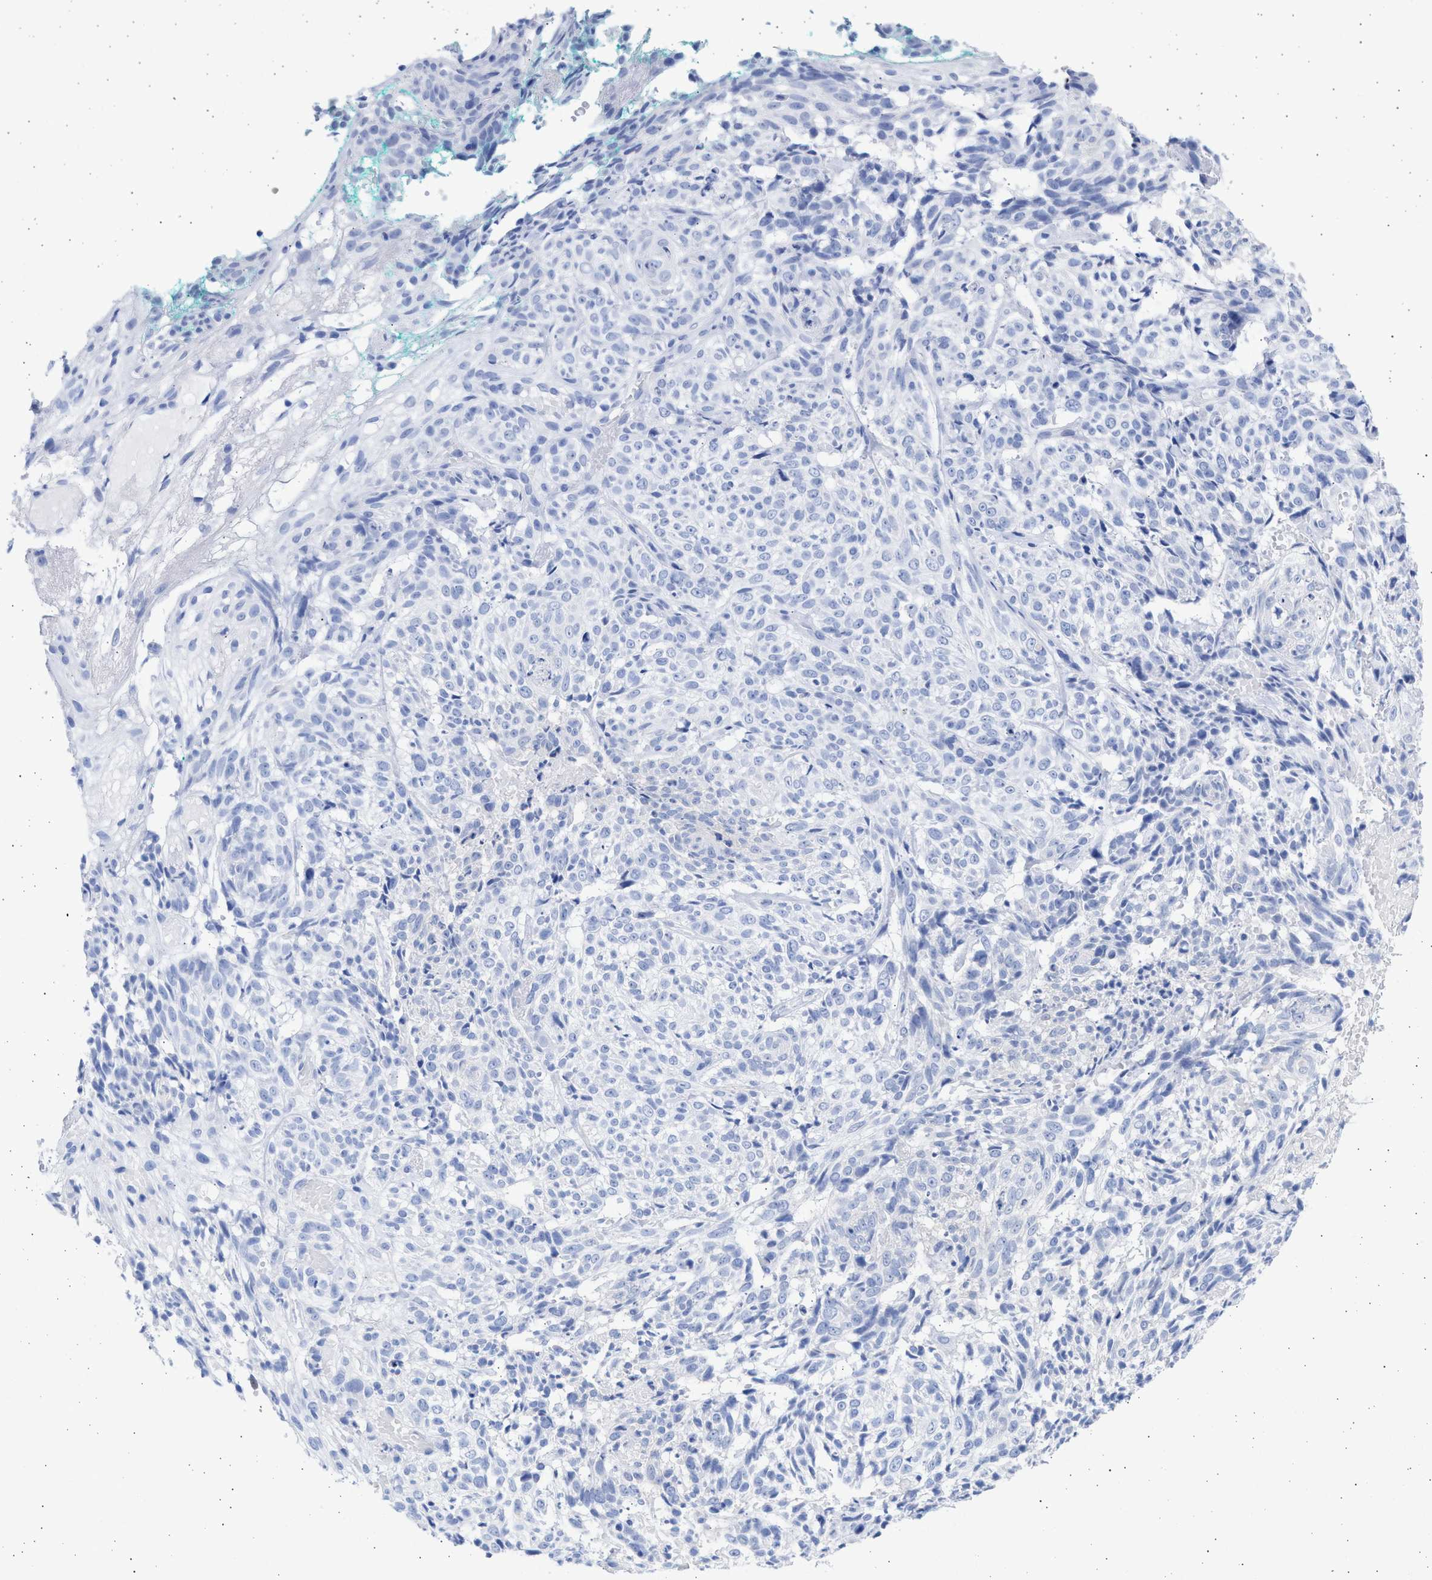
{"staining": {"intensity": "negative", "quantity": "none", "location": "none"}, "tissue": "nasopharynx", "cell_type": "Respiratory epithelial cells", "image_type": "normal", "snomed": [{"axis": "morphology", "description": "Normal tissue, NOS"}, {"axis": "morphology", "description": "Basal cell carcinoma"}, {"axis": "topography", "description": "Cartilage tissue"}, {"axis": "topography", "description": "Nasopharynx"}, {"axis": "topography", "description": "Oral tissue"}], "caption": "An immunohistochemistry image of benign nasopharynx is shown. There is no staining in respiratory epithelial cells of nasopharynx.", "gene": "ALDOC", "patient": {"sex": "female", "age": 77}}